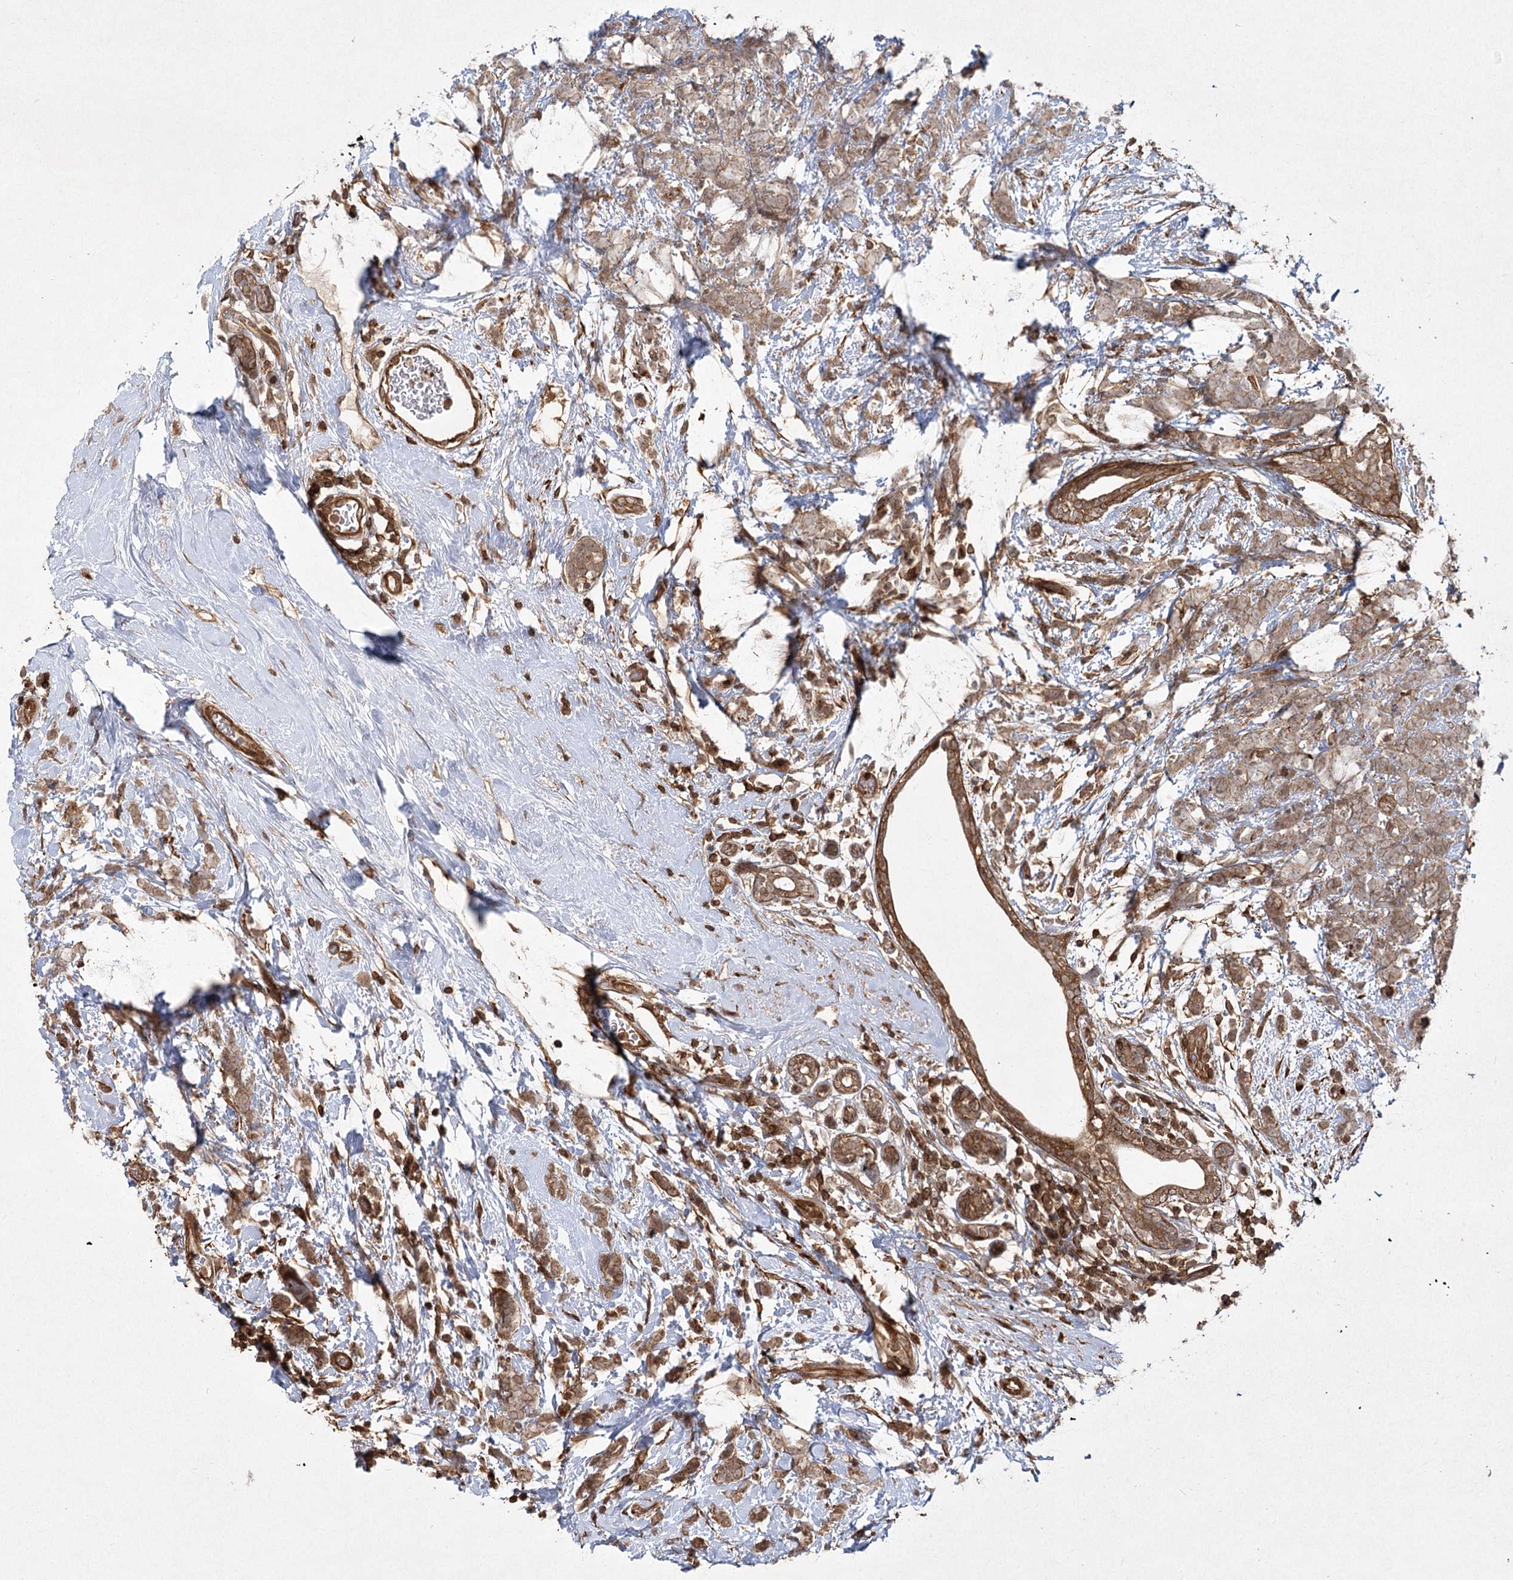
{"staining": {"intensity": "moderate", "quantity": ">75%", "location": "cytoplasmic/membranous"}, "tissue": "breast cancer", "cell_type": "Tumor cells", "image_type": "cancer", "snomed": [{"axis": "morphology", "description": "Lobular carcinoma"}, {"axis": "topography", "description": "Breast"}], "caption": "Breast cancer stained with a brown dye demonstrates moderate cytoplasmic/membranous positive expression in about >75% of tumor cells.", "gene": "MDFIC", "patient": {"sex": "female", "age": 58}}